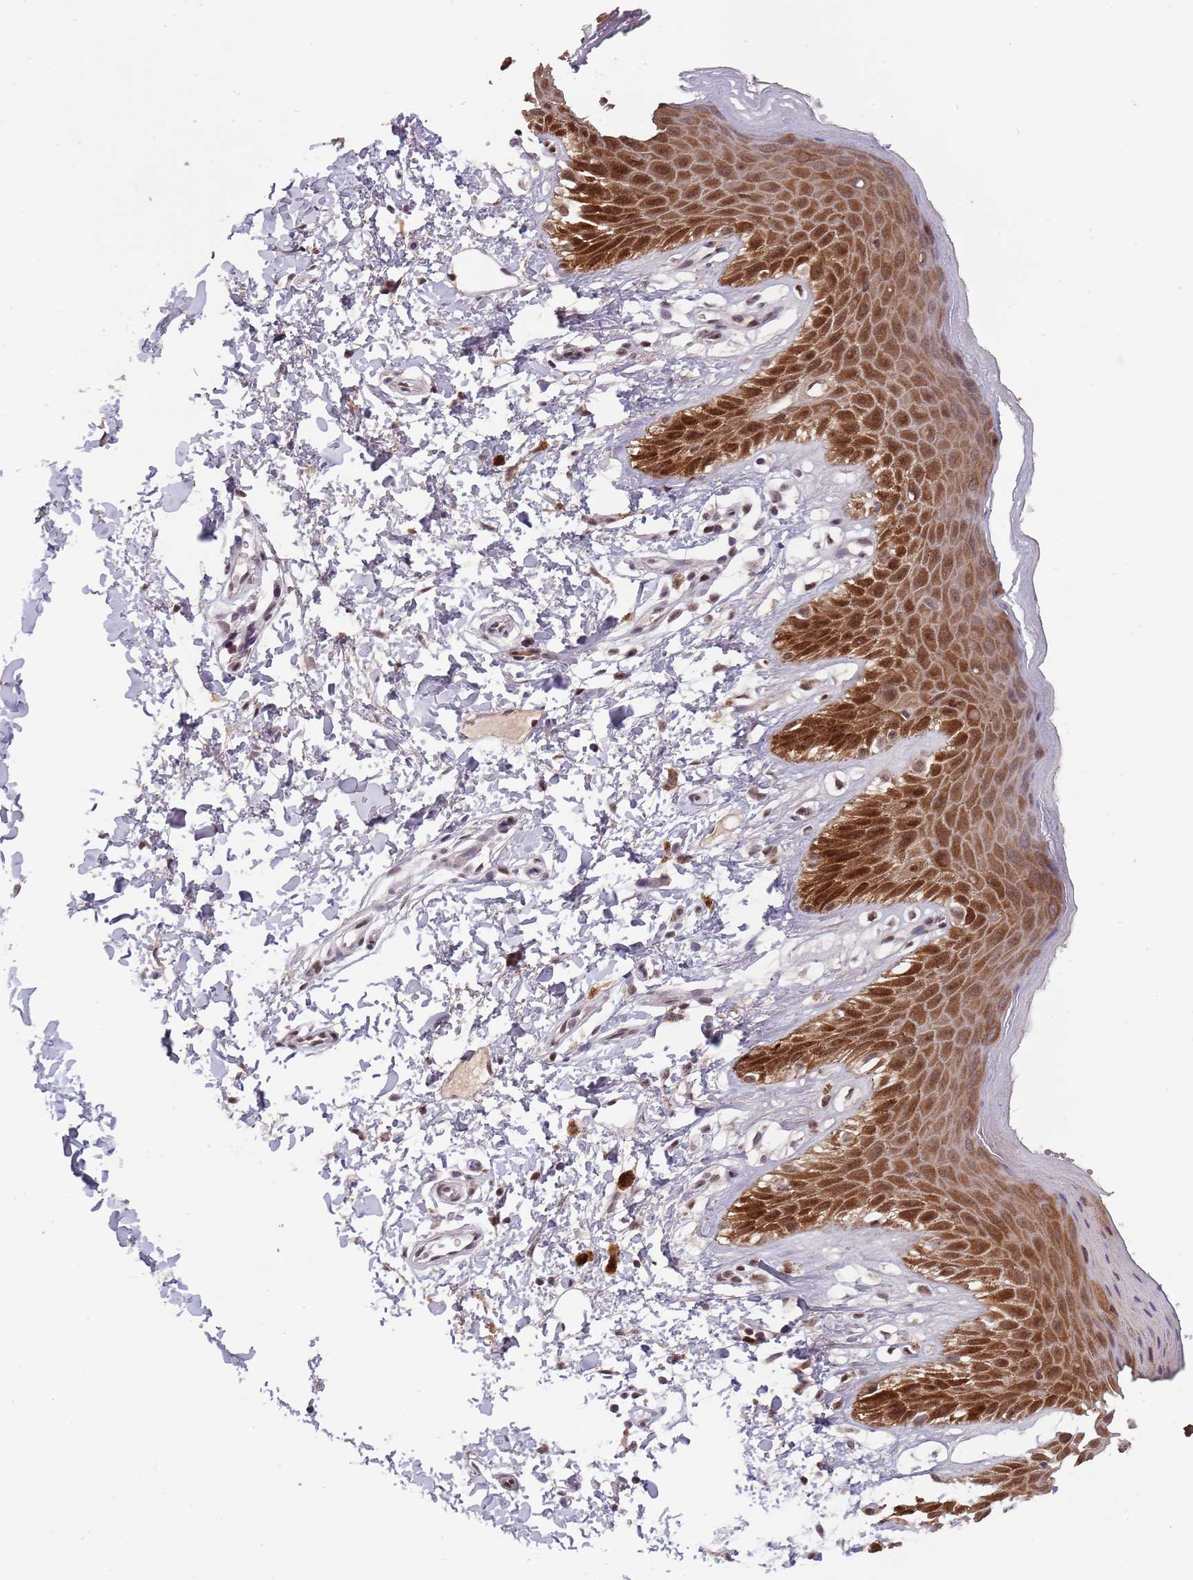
{"staining": {"intensity": "strong", "quantity": ">75%", "location": "nuclear"}, "tissue": "skin", "cell_type": "Epidermal cells", "image_type": "normal", "snomed": [{"axis": "morphology", "description": "Normal tissue, NOS"}, {"axis": "topography", "description": "Anal"}], "caption": "Brown immunohistochemical staining in unremarkable human skin shows strong nuclear expression in about >75% of epidermal cells. The staining is performed using DAB brown chromogen to label protein expression. The nuclei are counter-stained blue using hematoxylin.", "gene": "CIZ1", "patient": {"sex": "male", "age": 44}}